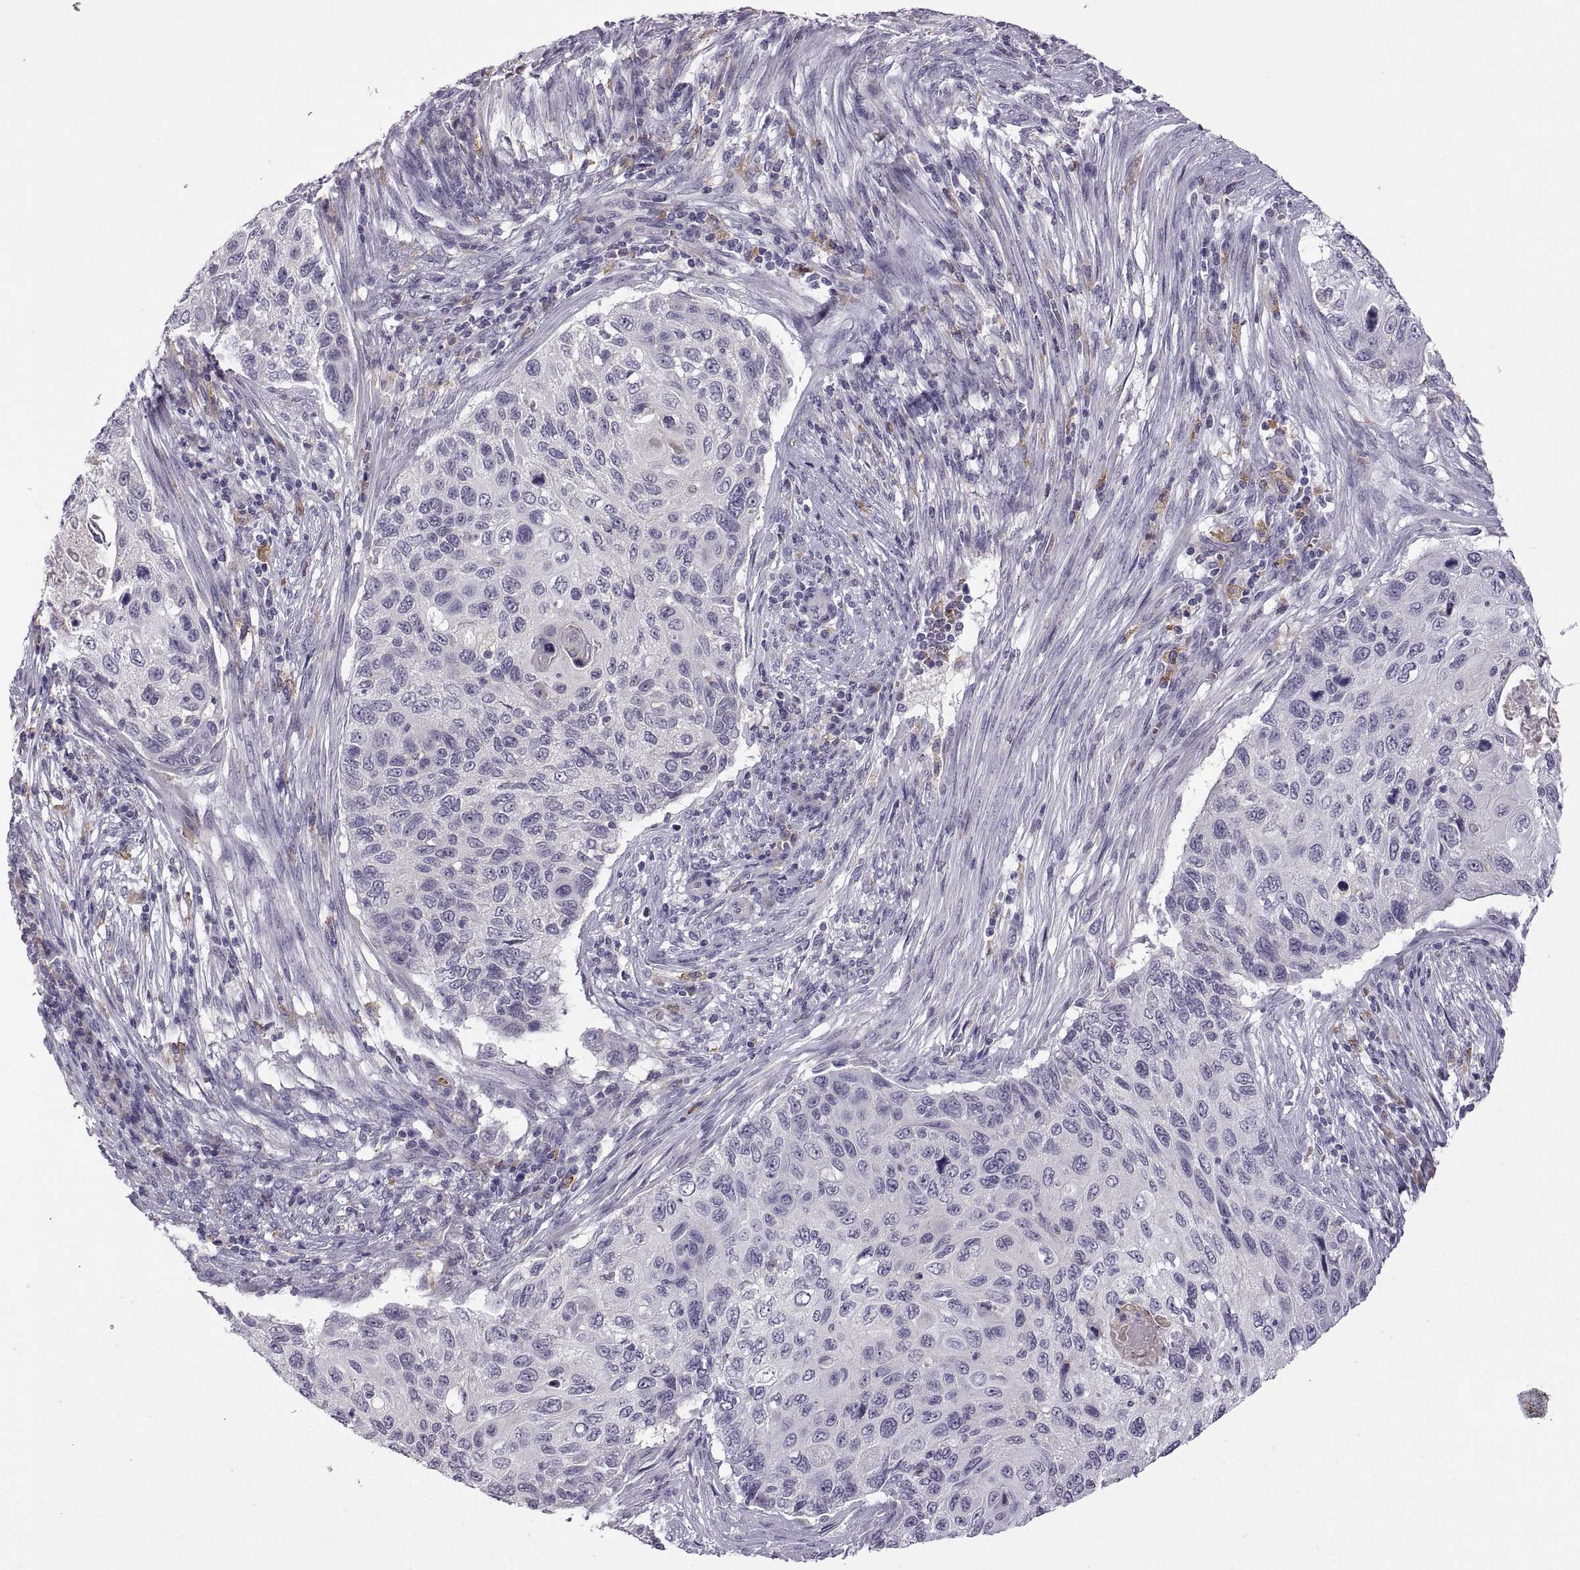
{"staining": {"intensity": "negative", "quantity": "none", "location": "none"}, "tissue": "cervical cancer", "cell_type": "Tumor cells", "image_type": "cancer", "snomed": [{"axis": "morphology", "description": "Squamous cell carcinoma, NOS"}, {"axis": "topography", "description": "Cervix"}], "caption": "Immunohistochemistry (IHC) of human cervical squamous cell carcinoma displays no positivity in tumor cells. (DAB IHC visualized using brightfield microscopy, high magnification).", "gene": "MEIOC", "patient": {"sex": "female", "age": 70}}